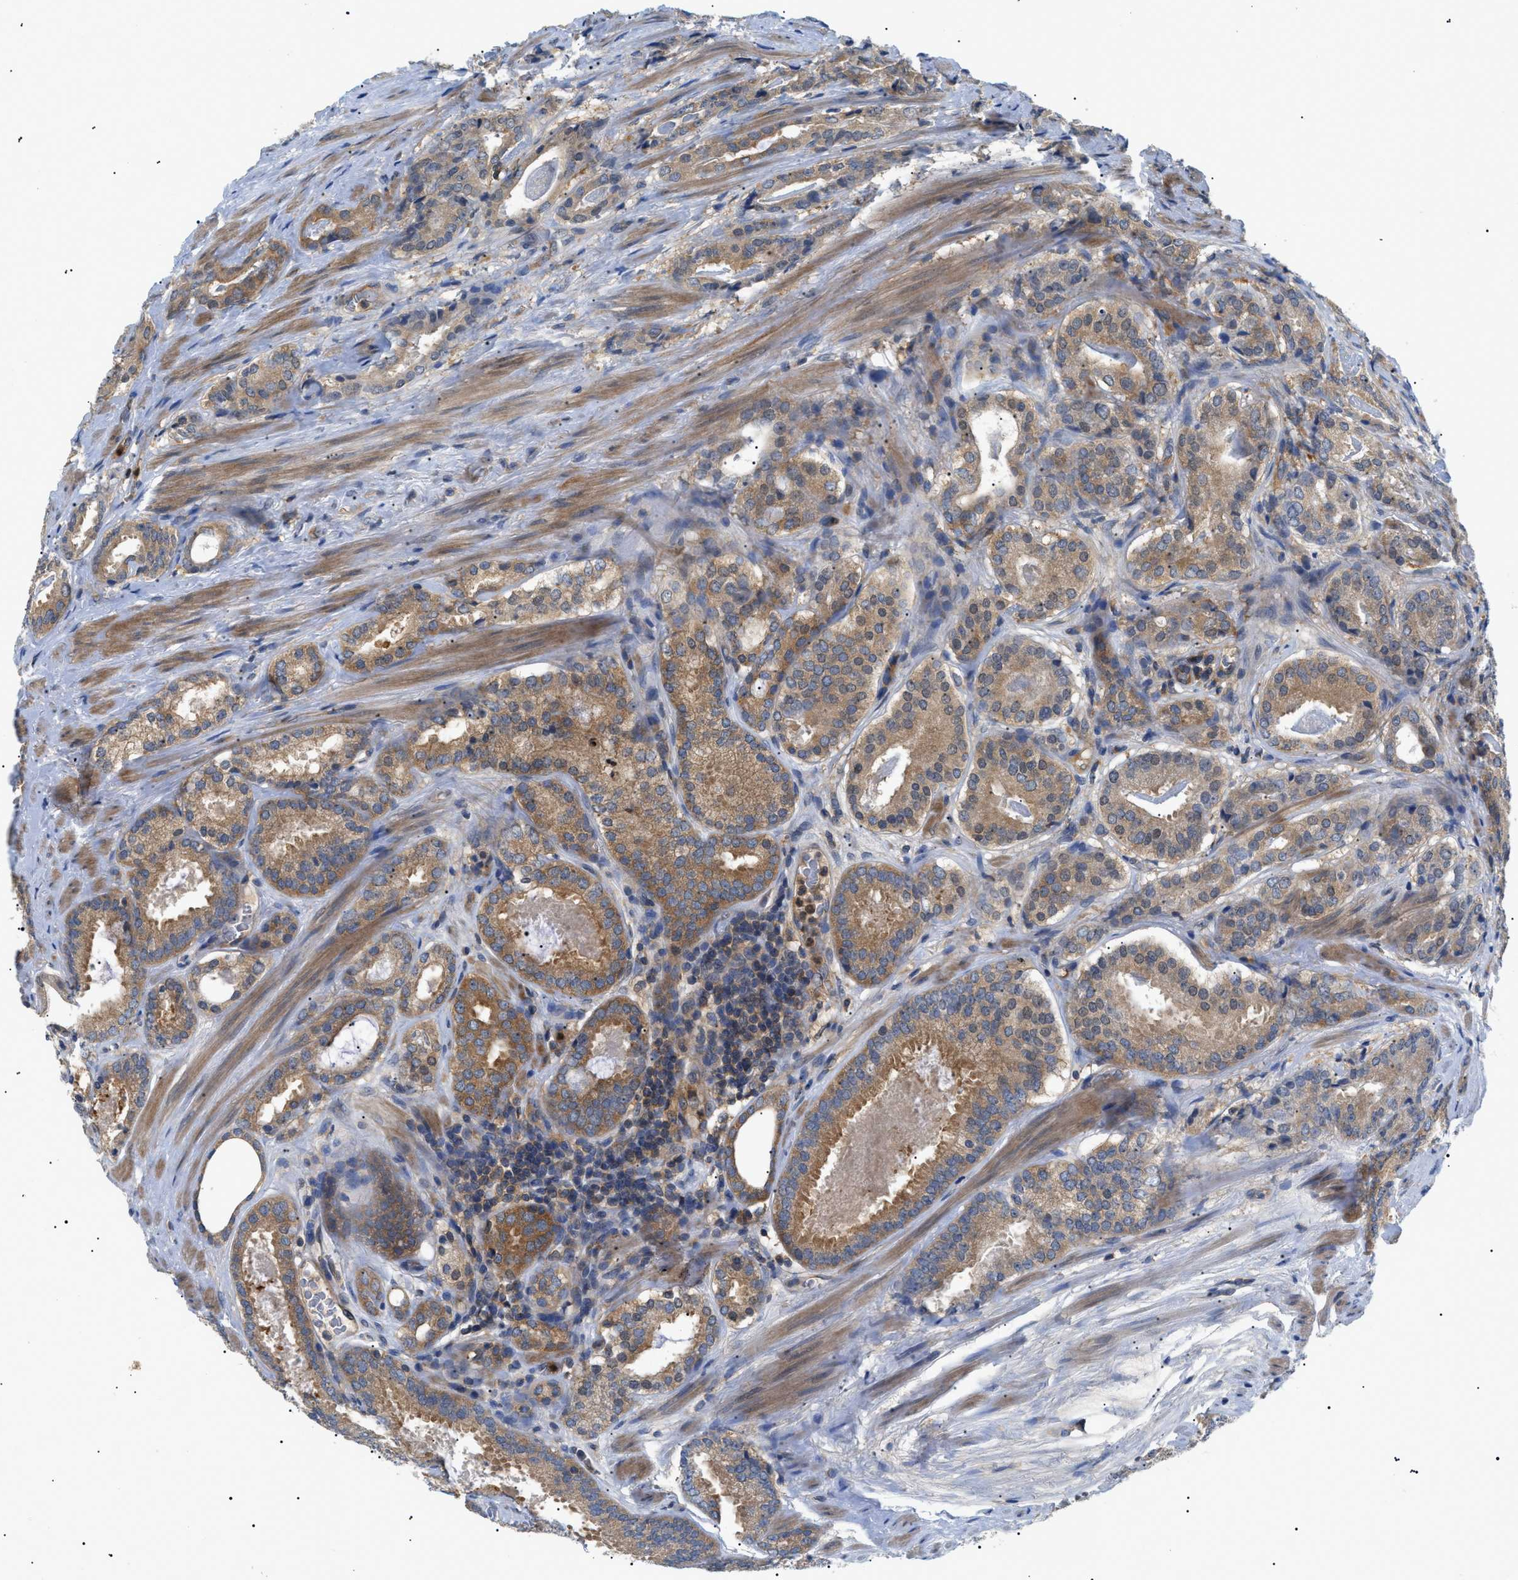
{"staining": {"intensity": "moderate", "quantity": ">75%", "location": "cytoplasmic/membranous"}, "tissue": "prostate cancer", "cell_type": "Tumor cells", "image_type": "cancer", "snomed": [{"axis": "morphology", "description": "Adenocarcinoma, Low grade"}, {"axis": "topography", "description": "Prostate"}], "caption": "Prostate cancer (adenocarcinoma (low-grade)) tissue exhibits moderate cytoplasmic/membranous positivity in about >75% of tumor cells, visualized by immunohistochemistry.", "gene": "RIPK1", "patient": {"sex": "male", "age": 69}}